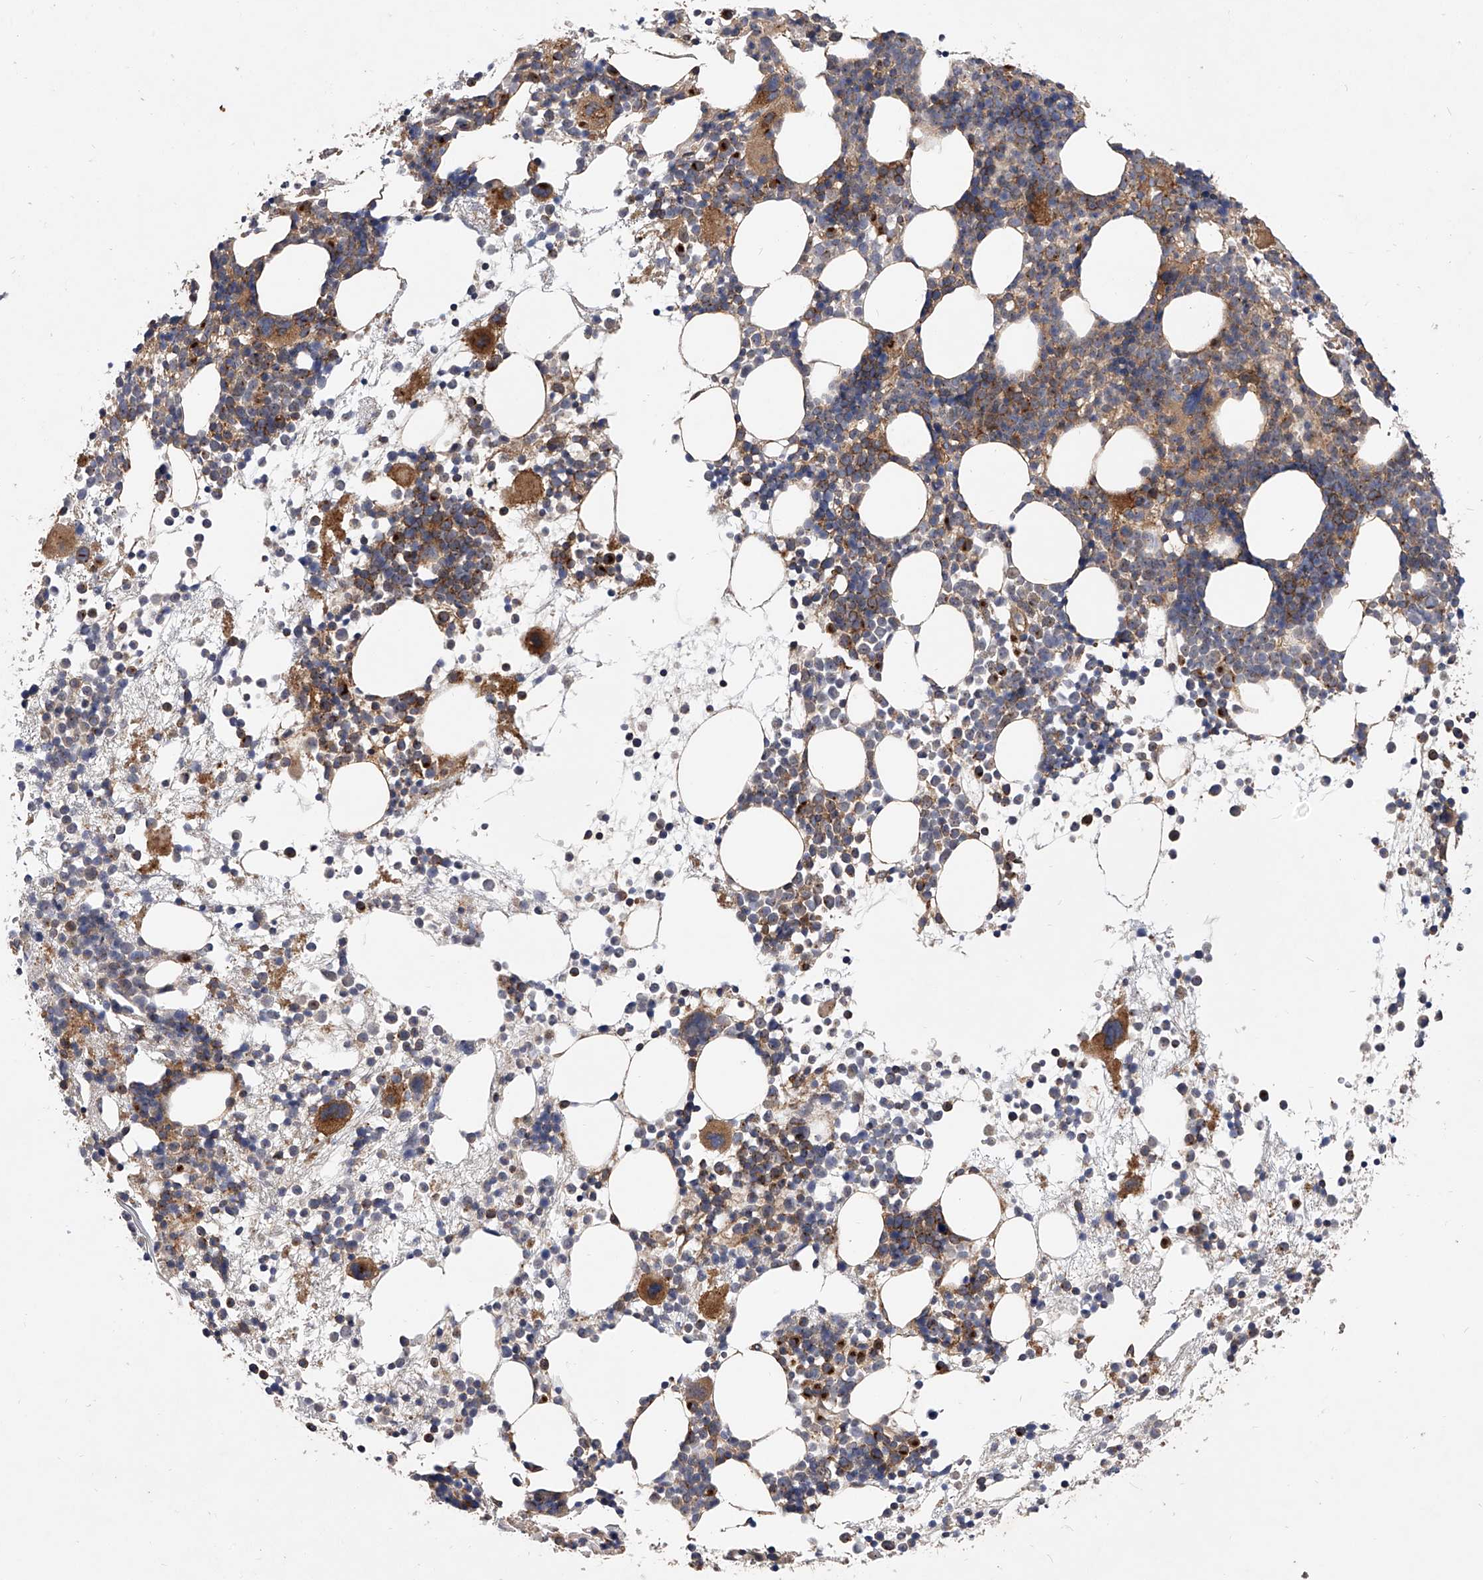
{"staining": {"intensity": "moderate", "quantity": "25%-75%", "location": "cytoplasmic/membranous"}, "tissue": "bone marrow", "cell_type": "Hematopoietic cells", "image_type": "normal", "snomed": [{"axis": "morphology", "description": "Normal tissue, NOS"}, {"axis": "topography", "description": "Bone marrow"}], "caption": "Bone marrow stained with a protein marker displays moderate staining in hematopoietic cells.", "gene": "CFAP410", "patient": {"sex": "female", "age": 57}}